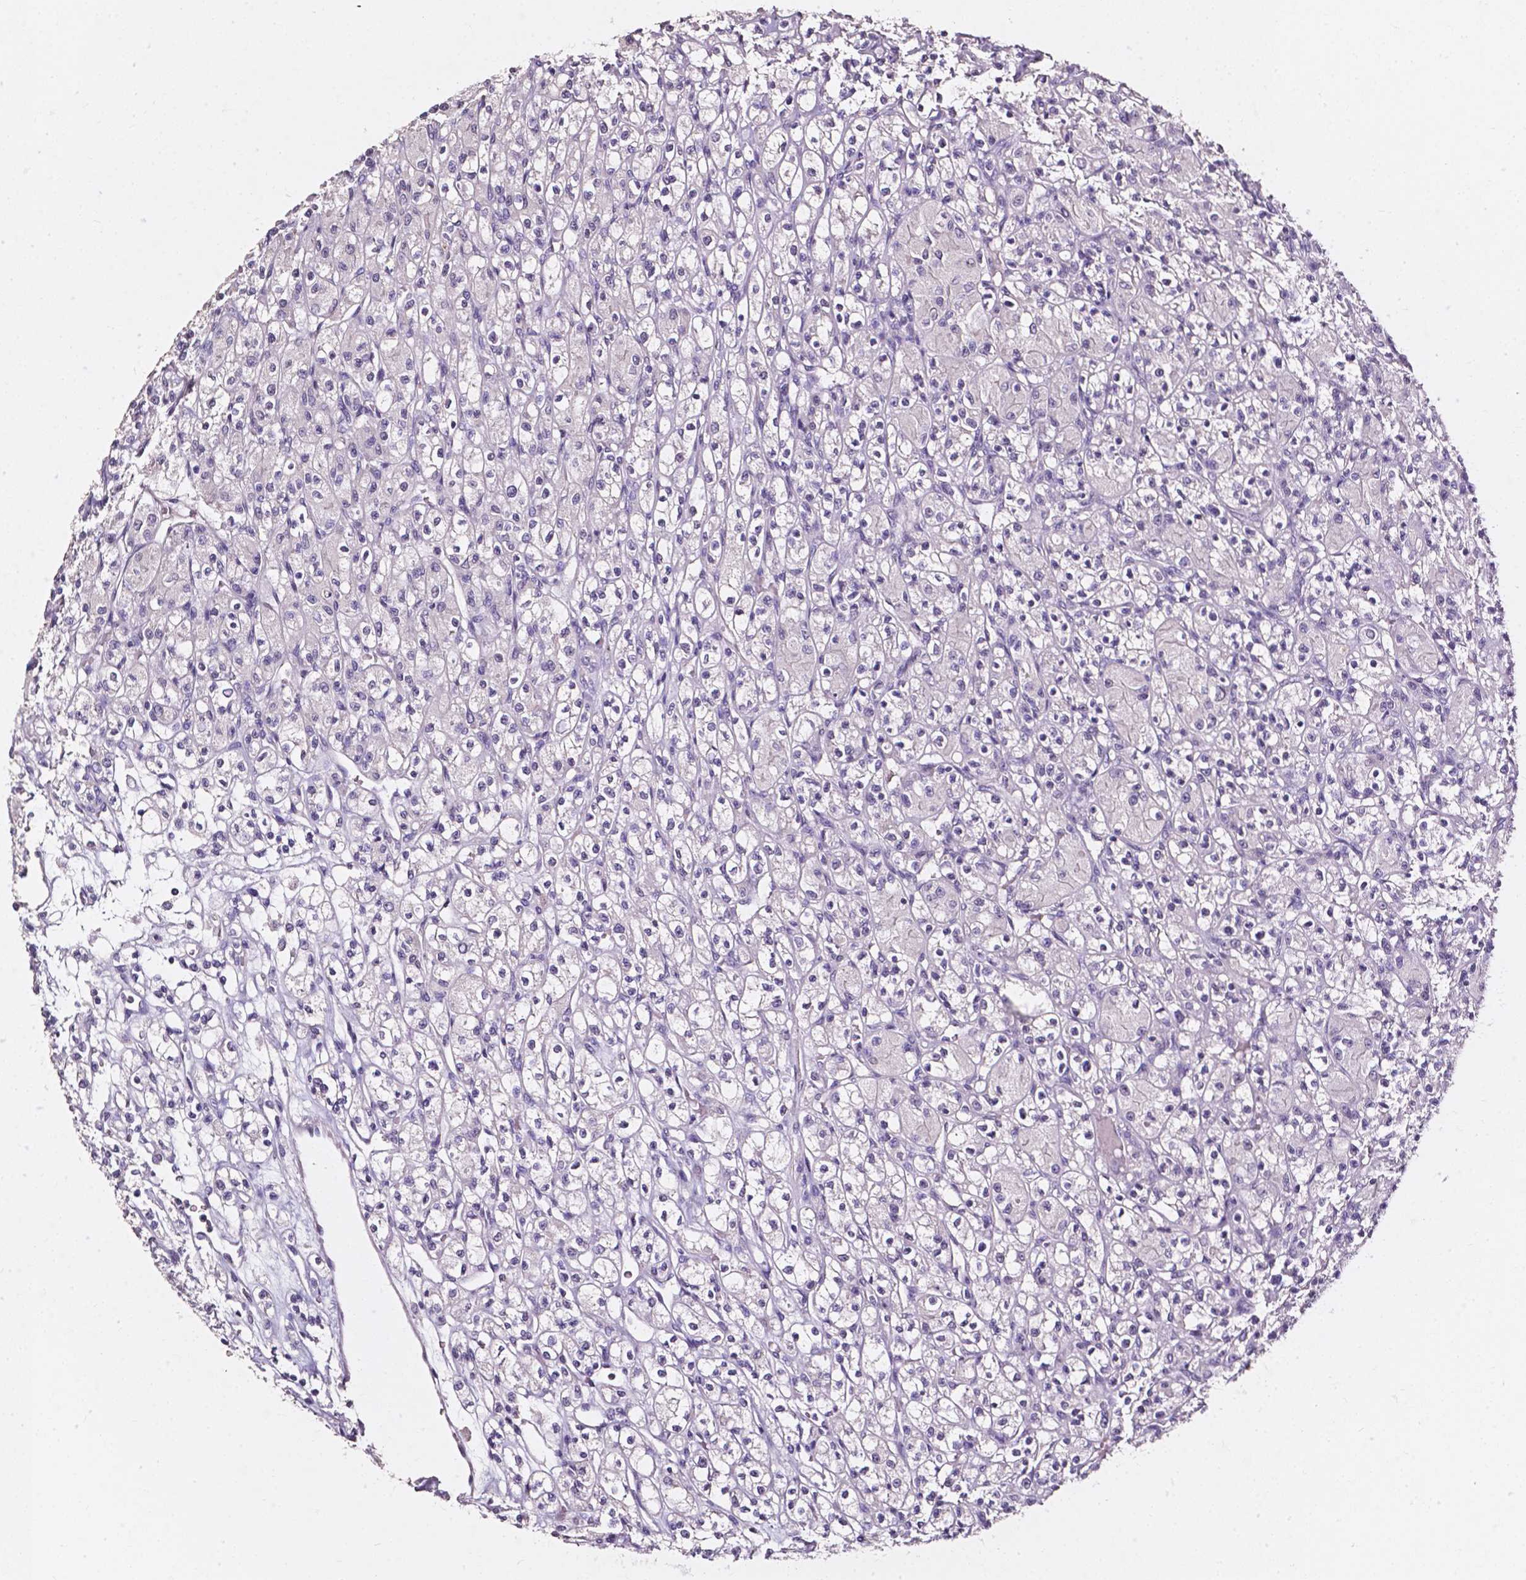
{"staining": {"intensity": "negative", "quantity": "none", "location": "none"}, "tissue": "renal cancer", "cell_type": "Tumor cells", "image_type": "cancer", "snomed": [{"axis": "morphology", "description": "Adenocarcinoma, NOS"}, {"axis": "topography", "description": "Kidney"}], "caption": "This is an immunohistochemistry photomicrograph of human renal adenocarcinoma. There is no expression in tumor cells.", "gene": "AKR1B10", "patient": {"sex": "female", "age": 70}}